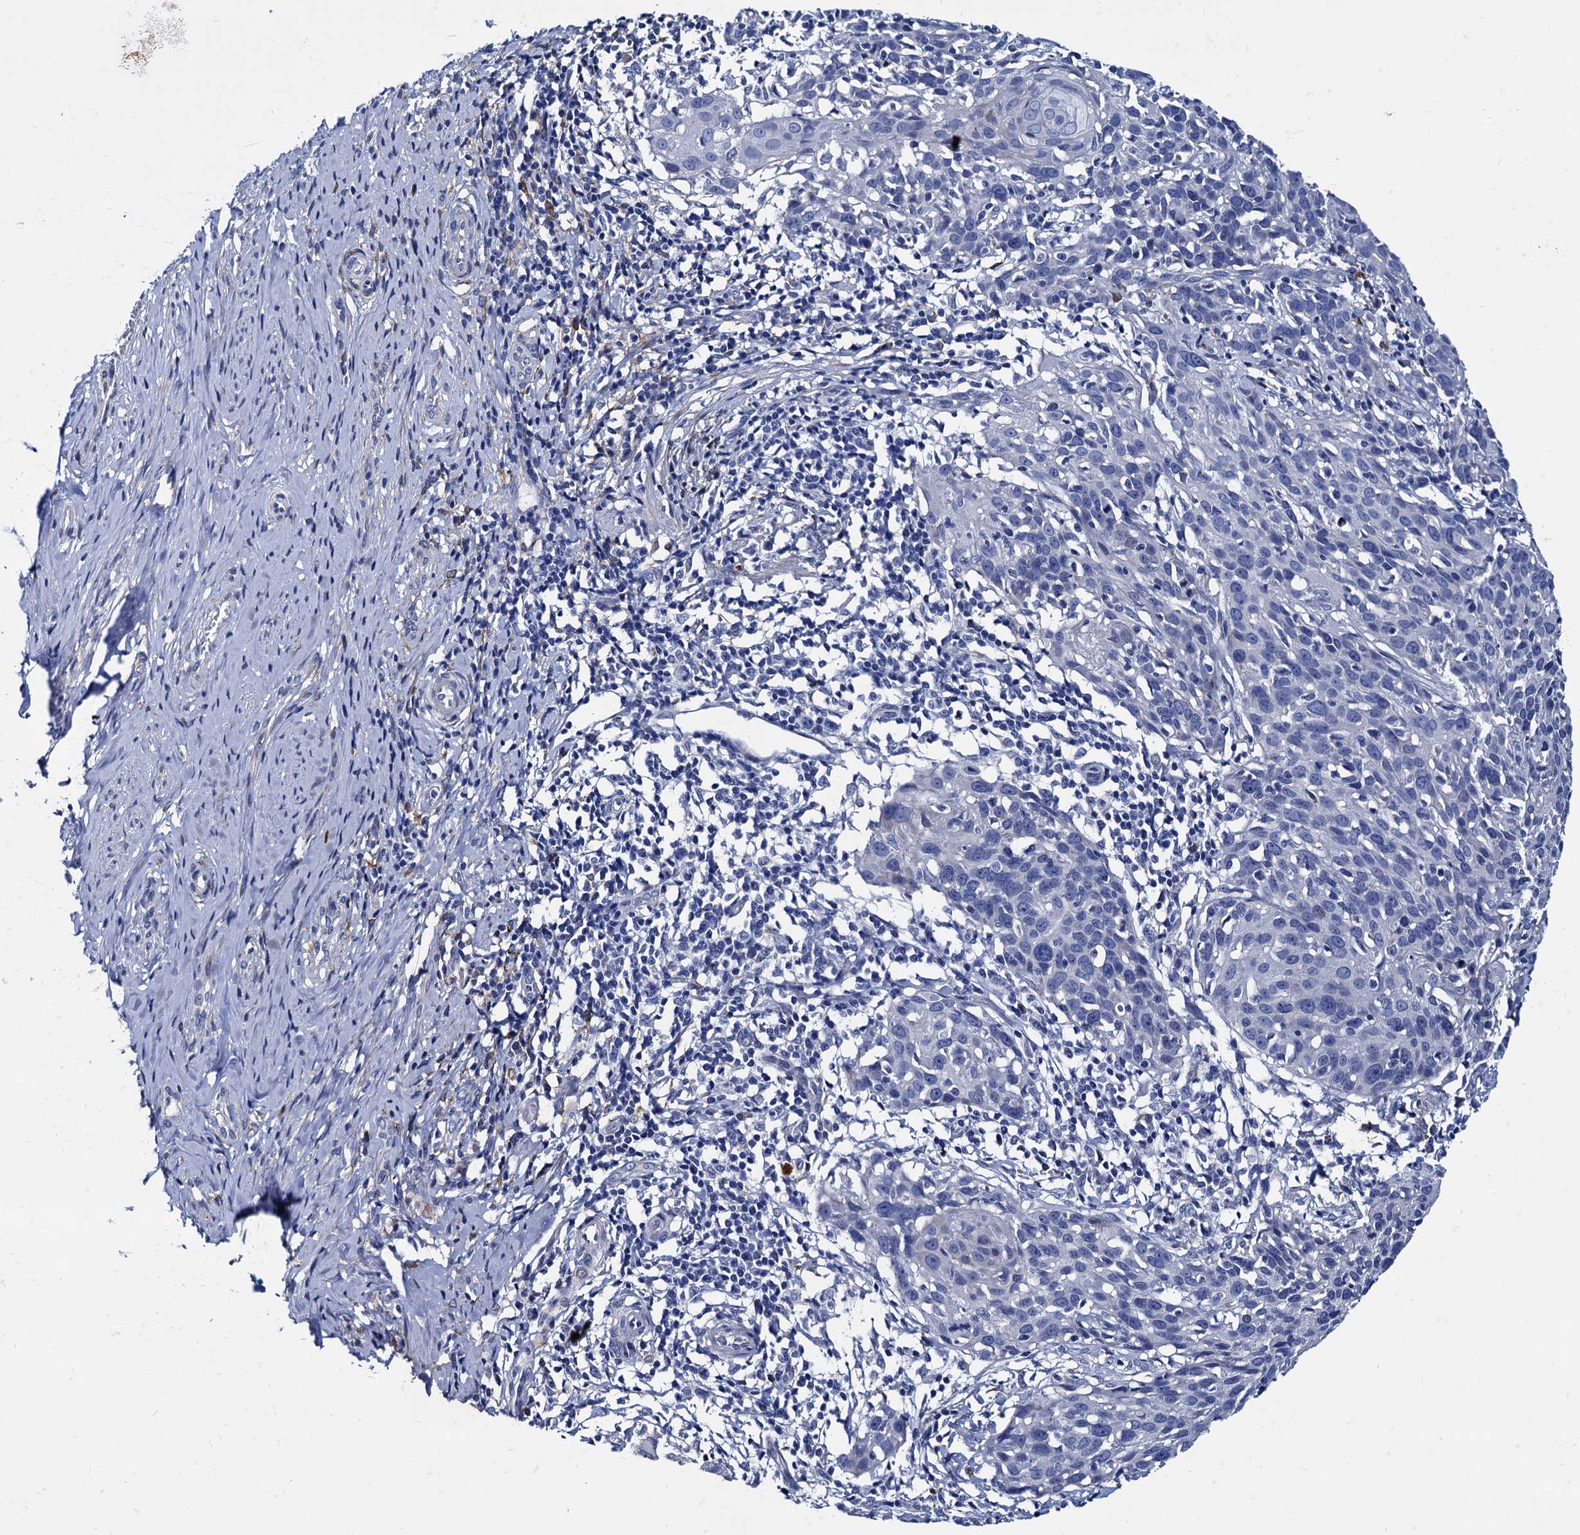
{"staining": {"intensity": "negative", "quantity": "none", "location": "none"}, "tissue": "cervical cancer", "cell_type": "Tumor cells", "image_type": "cancer", "snomed": [{"axis": "morphology", "description": "Squamous cell carcinoma, NOS"}, {"axis": "topography", "description": "Cervix"}], "caption": "IHC photomicrograph of neoplastic tissue: human squamous cell carcinoma (cervical) stained with DAB displays no significant protein staining in tumor cells.", "gene": "FOXR2", "patient": {"sex": "female", "age": 34}}